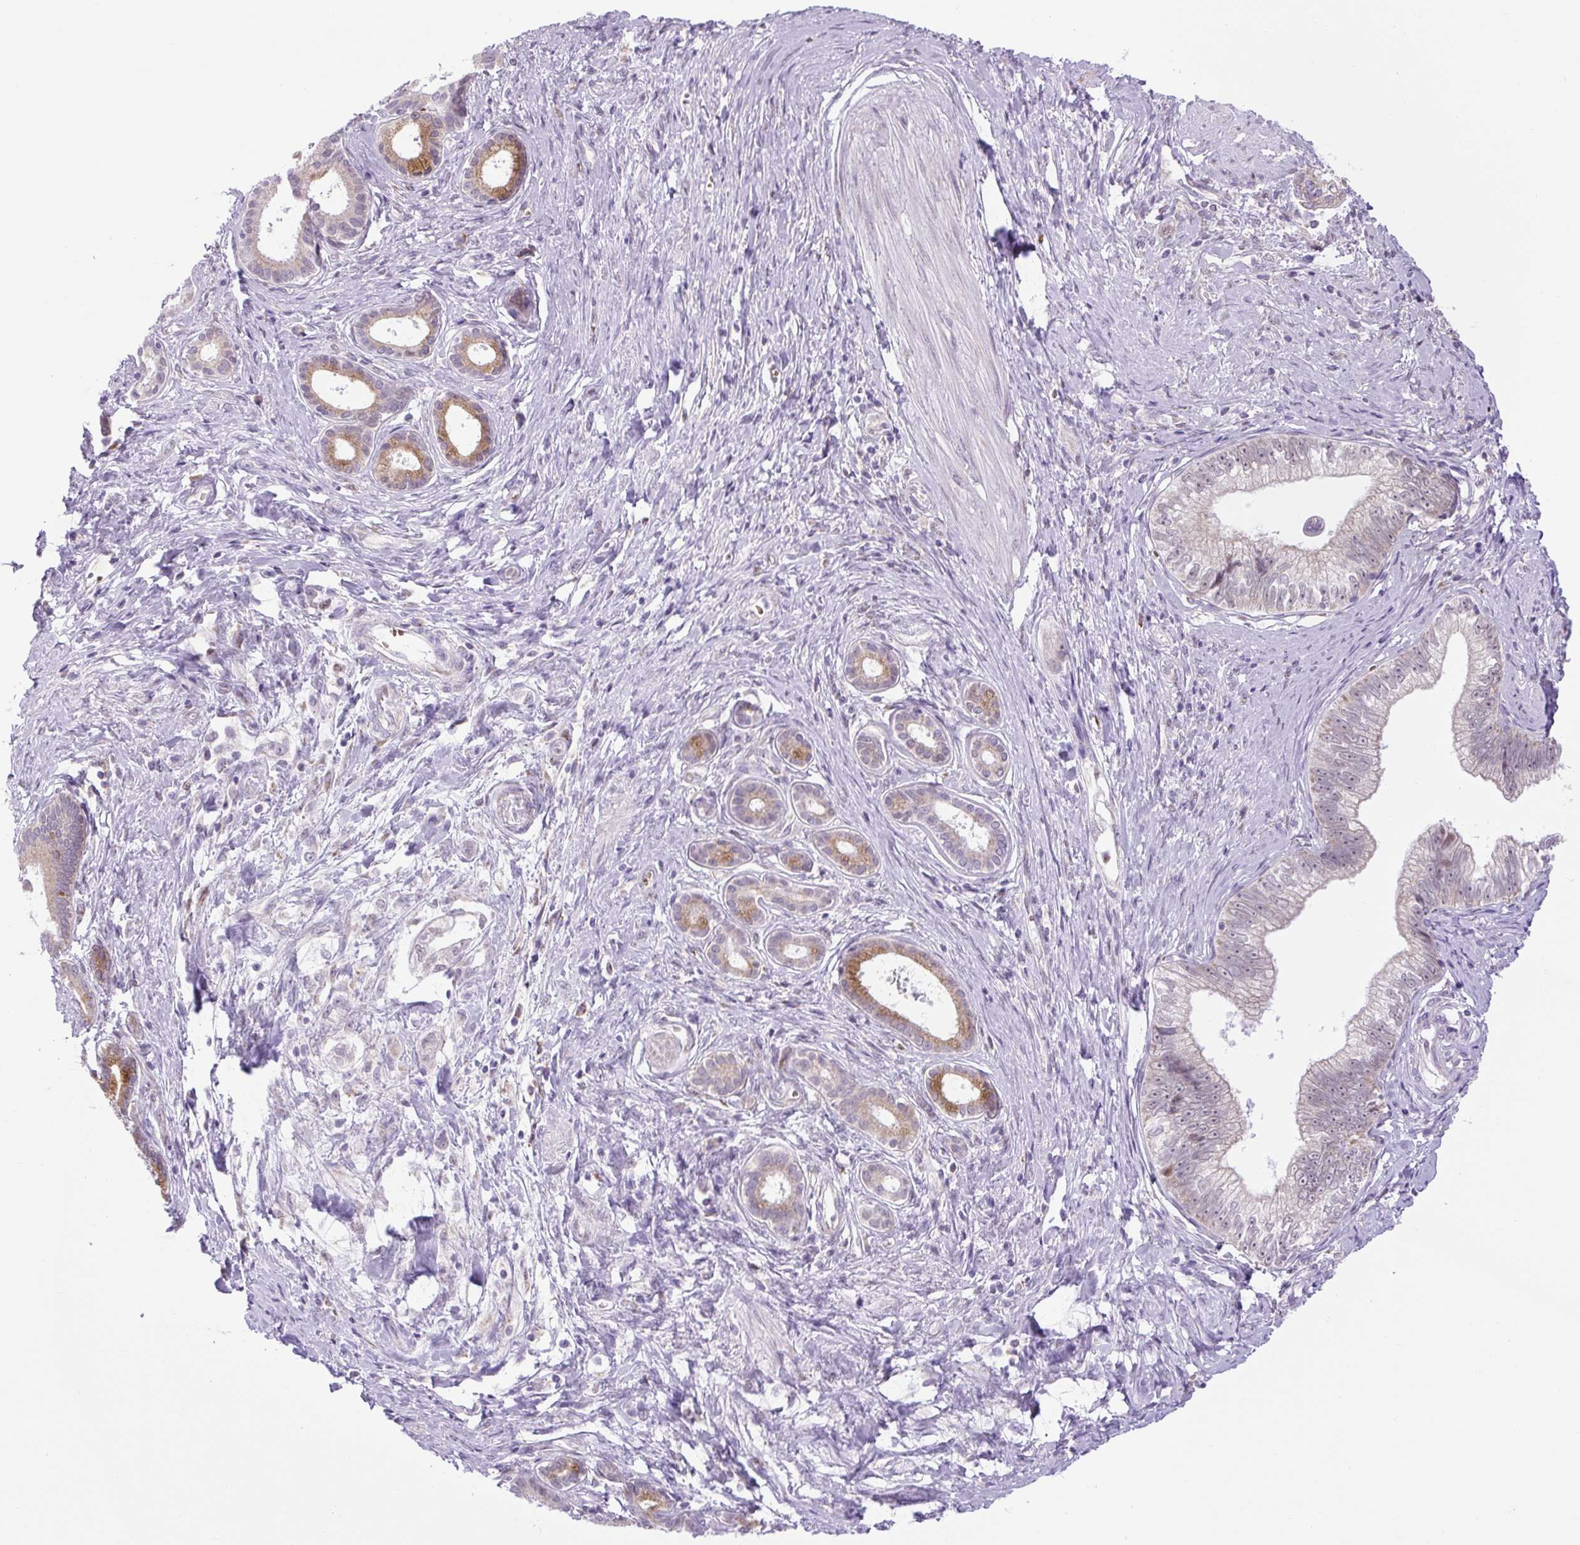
{"staining": {"intensity": "weak", "quantity": "25%-75%", "location": "cytoplasmic/membranous,nuclear"}, "tissue": "pancreatic cancer", "cell_type": "Tumor cells", "image_type": "cancer", "snomed": [{"axis": "morphology", "description": "Adenocarcinoma, NOS"}, {"axis": "topography", "description": "Pancreas"}], "caption": "Weak cytoplasmic/membranous and nuclear positivity is seen in approximately 25%-75% of tumor cells in pancreatic adenocarcinoma.", "gene": "SCO2", "patient": {"sex": "male", "age": 70}}